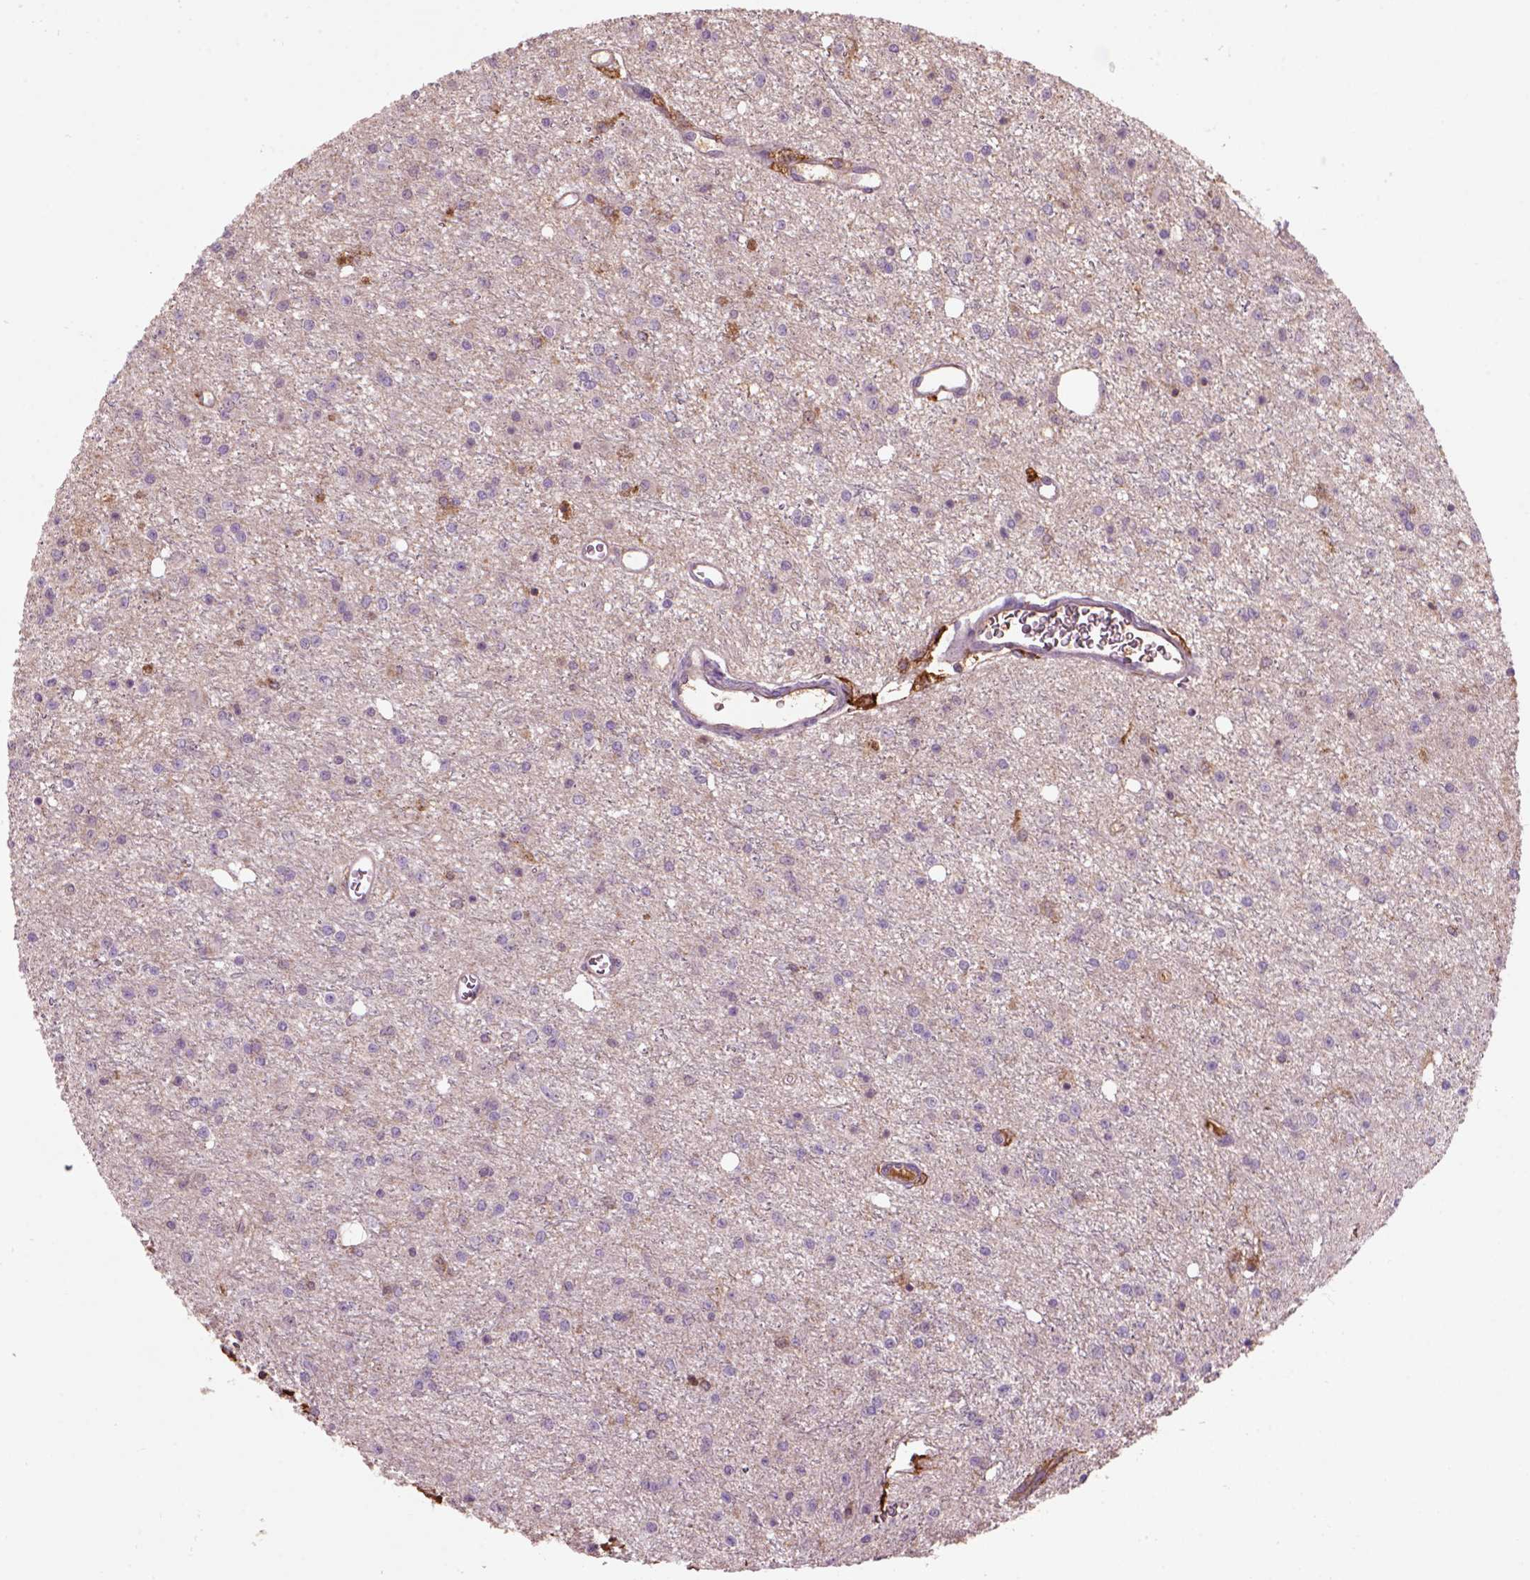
{"staining": {"intensity": "negative", "quantity": "none", "location": "none"}, "tissue": "glioma", "cell_type": "Tumor cells", "image_type": "cancer", "snomed": [{"axis": "morphology", "description": "Glioma, malignant, Low grade"}, {"axis": "topography", "description": "Brain"}], "caption": "IHC micrograph of neoplastic tissue: glioma stained with DAB (3,3'-diaminobenzidine) exhibits no significant protein expression in tumor cells.", "gene": "CD14", "patient": {"sex": "female", "age": 45}}